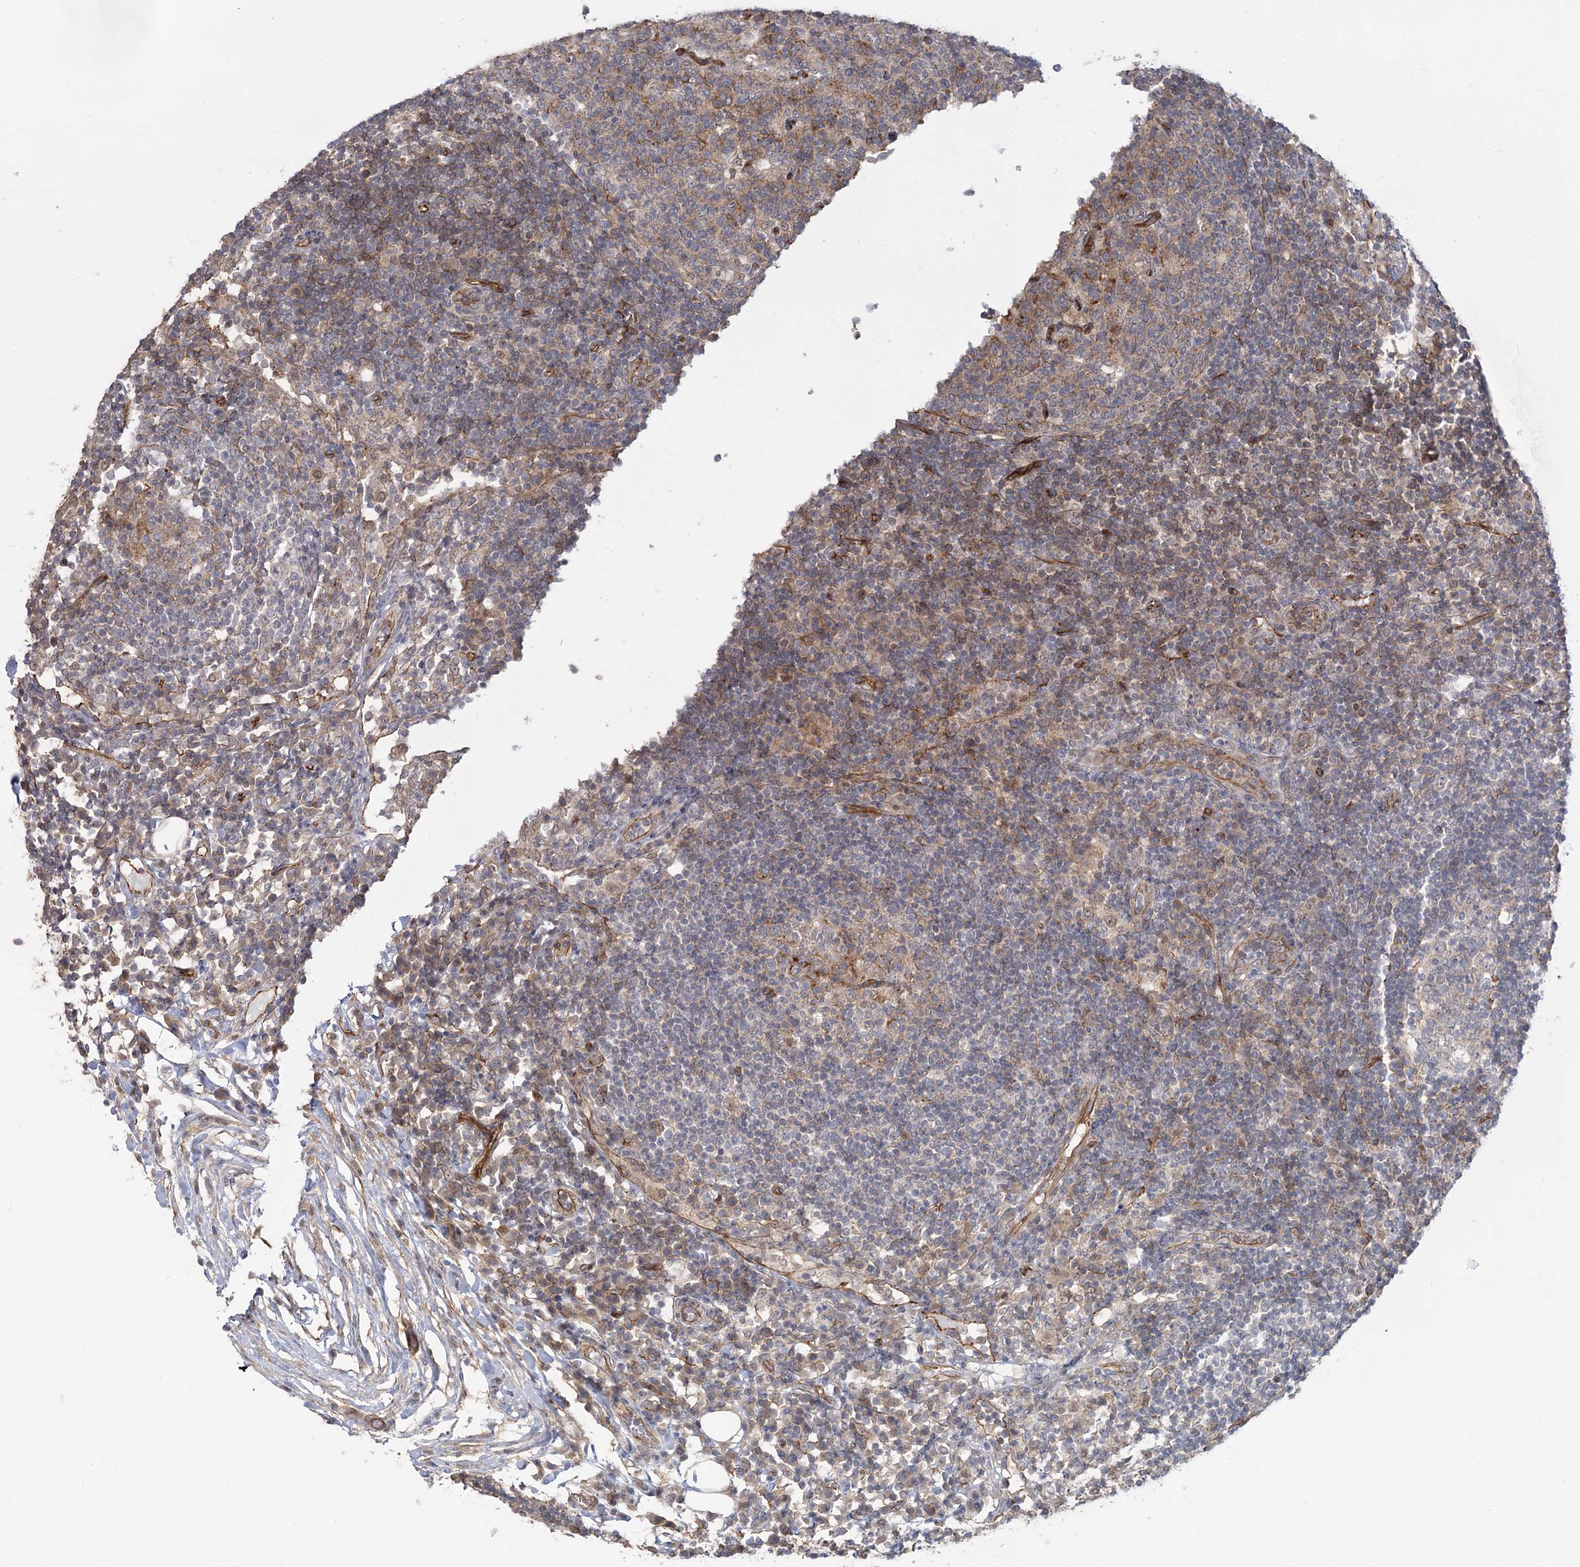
{"staining": {"intensity": "weak", "quantity": "<25%", "location": "cytoplasmic/membranous"}, "tissue": "lymph node", "cell_type": "Germinal center cells", "image_type": "normal", "snomed": [{"axis": "morphology", "description": "Normal tissue, NOS"}, {"axis": "topography", "description": "Lymph node"}], "caption": "DAB immunohistochemical staining of unremarkable human lymph node shows no significant expression in germinal center cells.", "gene": "RPP14", "patient": {"sex": "female", "age": 53}}